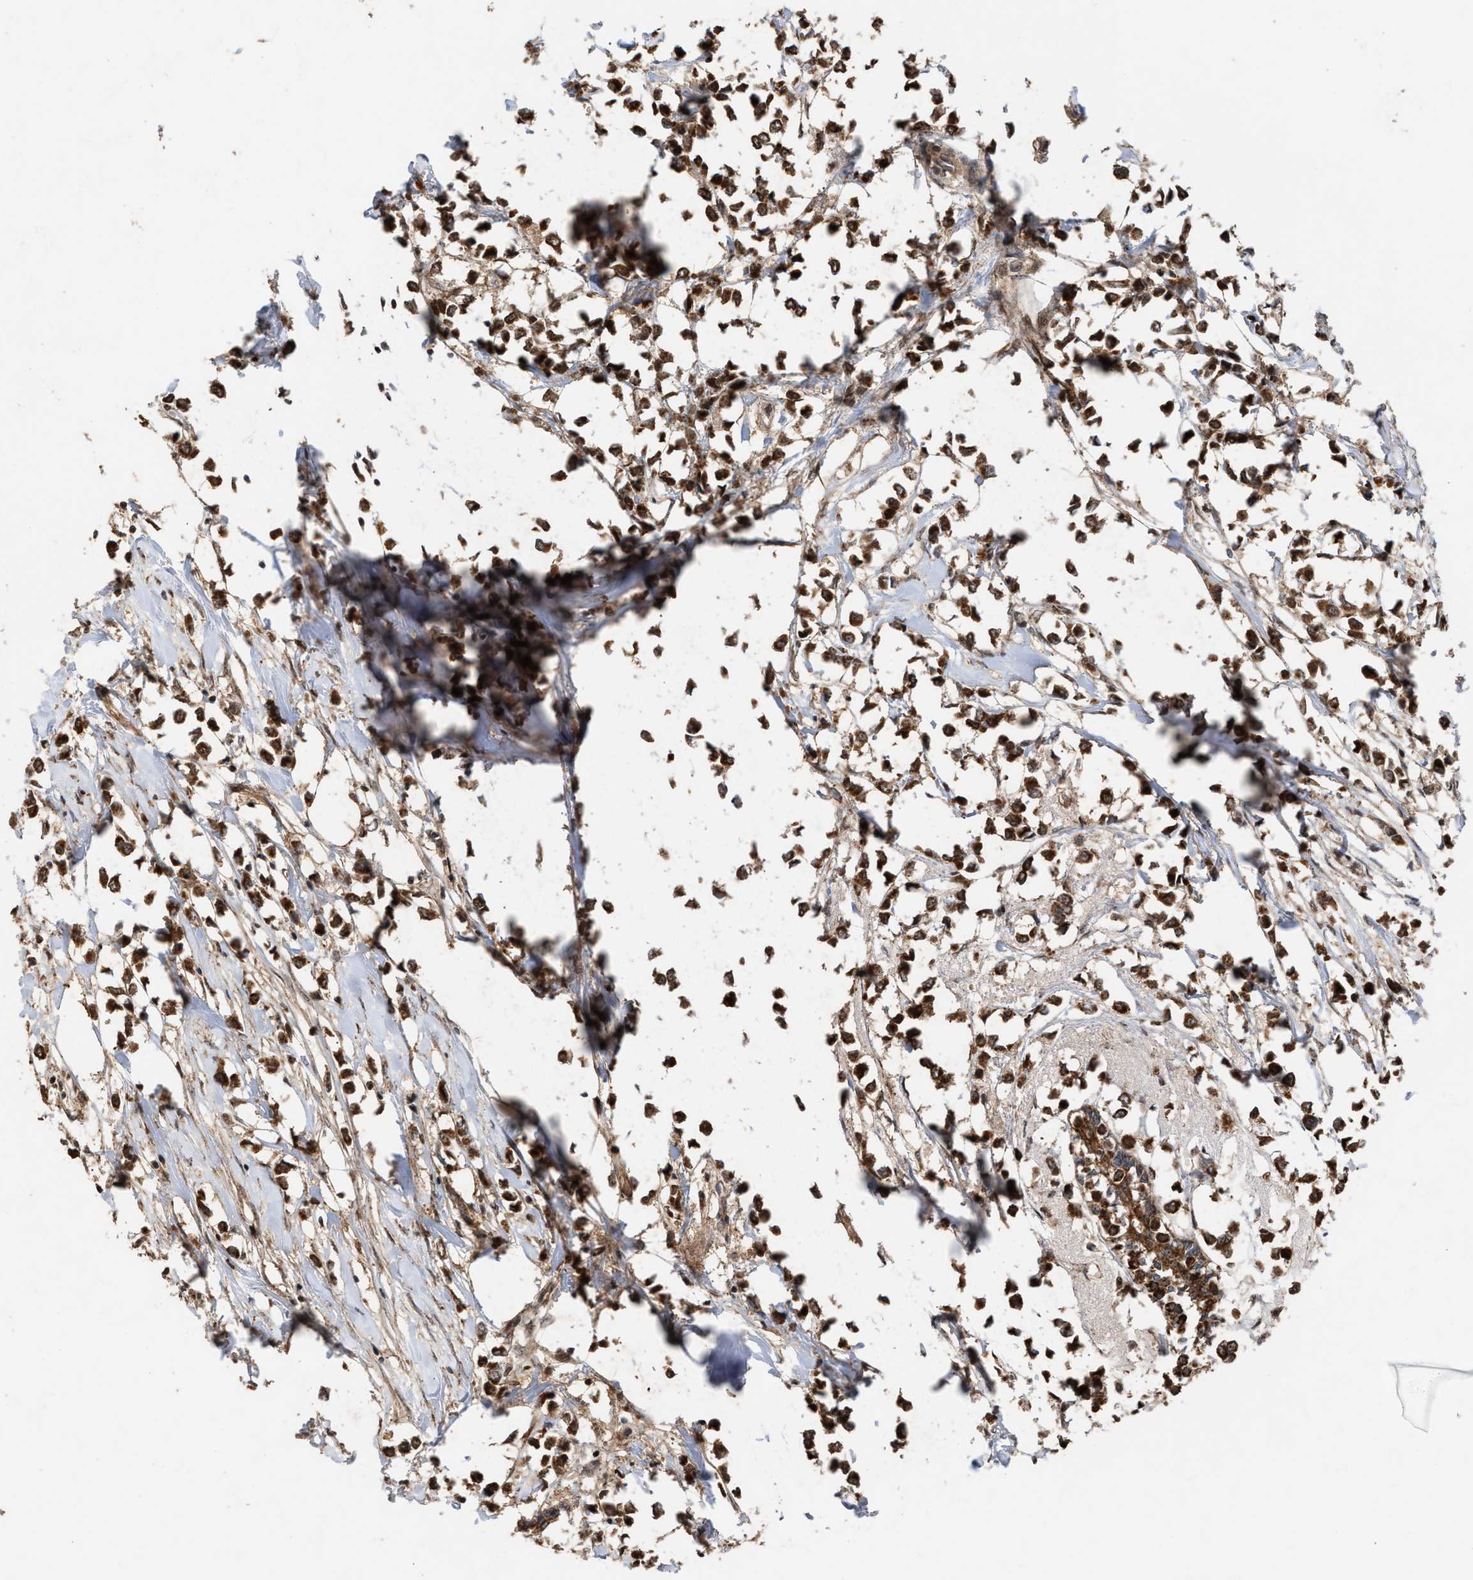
{"staining": {"intensity": "strong", "quantity": ">75%", "location": "cytoplasmic/membranous"}, "tissue": "breast cancer", "cell_type": "Tumor cells", "image_type": "cancer", "snomed": [{"axis": "morphology", "description": "Lobular carcinoma"}, {"axis": "topography", "description": "Breast"}], "caption": "Immunohistochemical staining of human lobular carcinoma (breast) demonstrates high levels of strong cytoplasmic/membranous protein staining in about >75% of tumor cells.", "gene": "EXOSC2", "patient": {"sex": "female", "age": 51}}